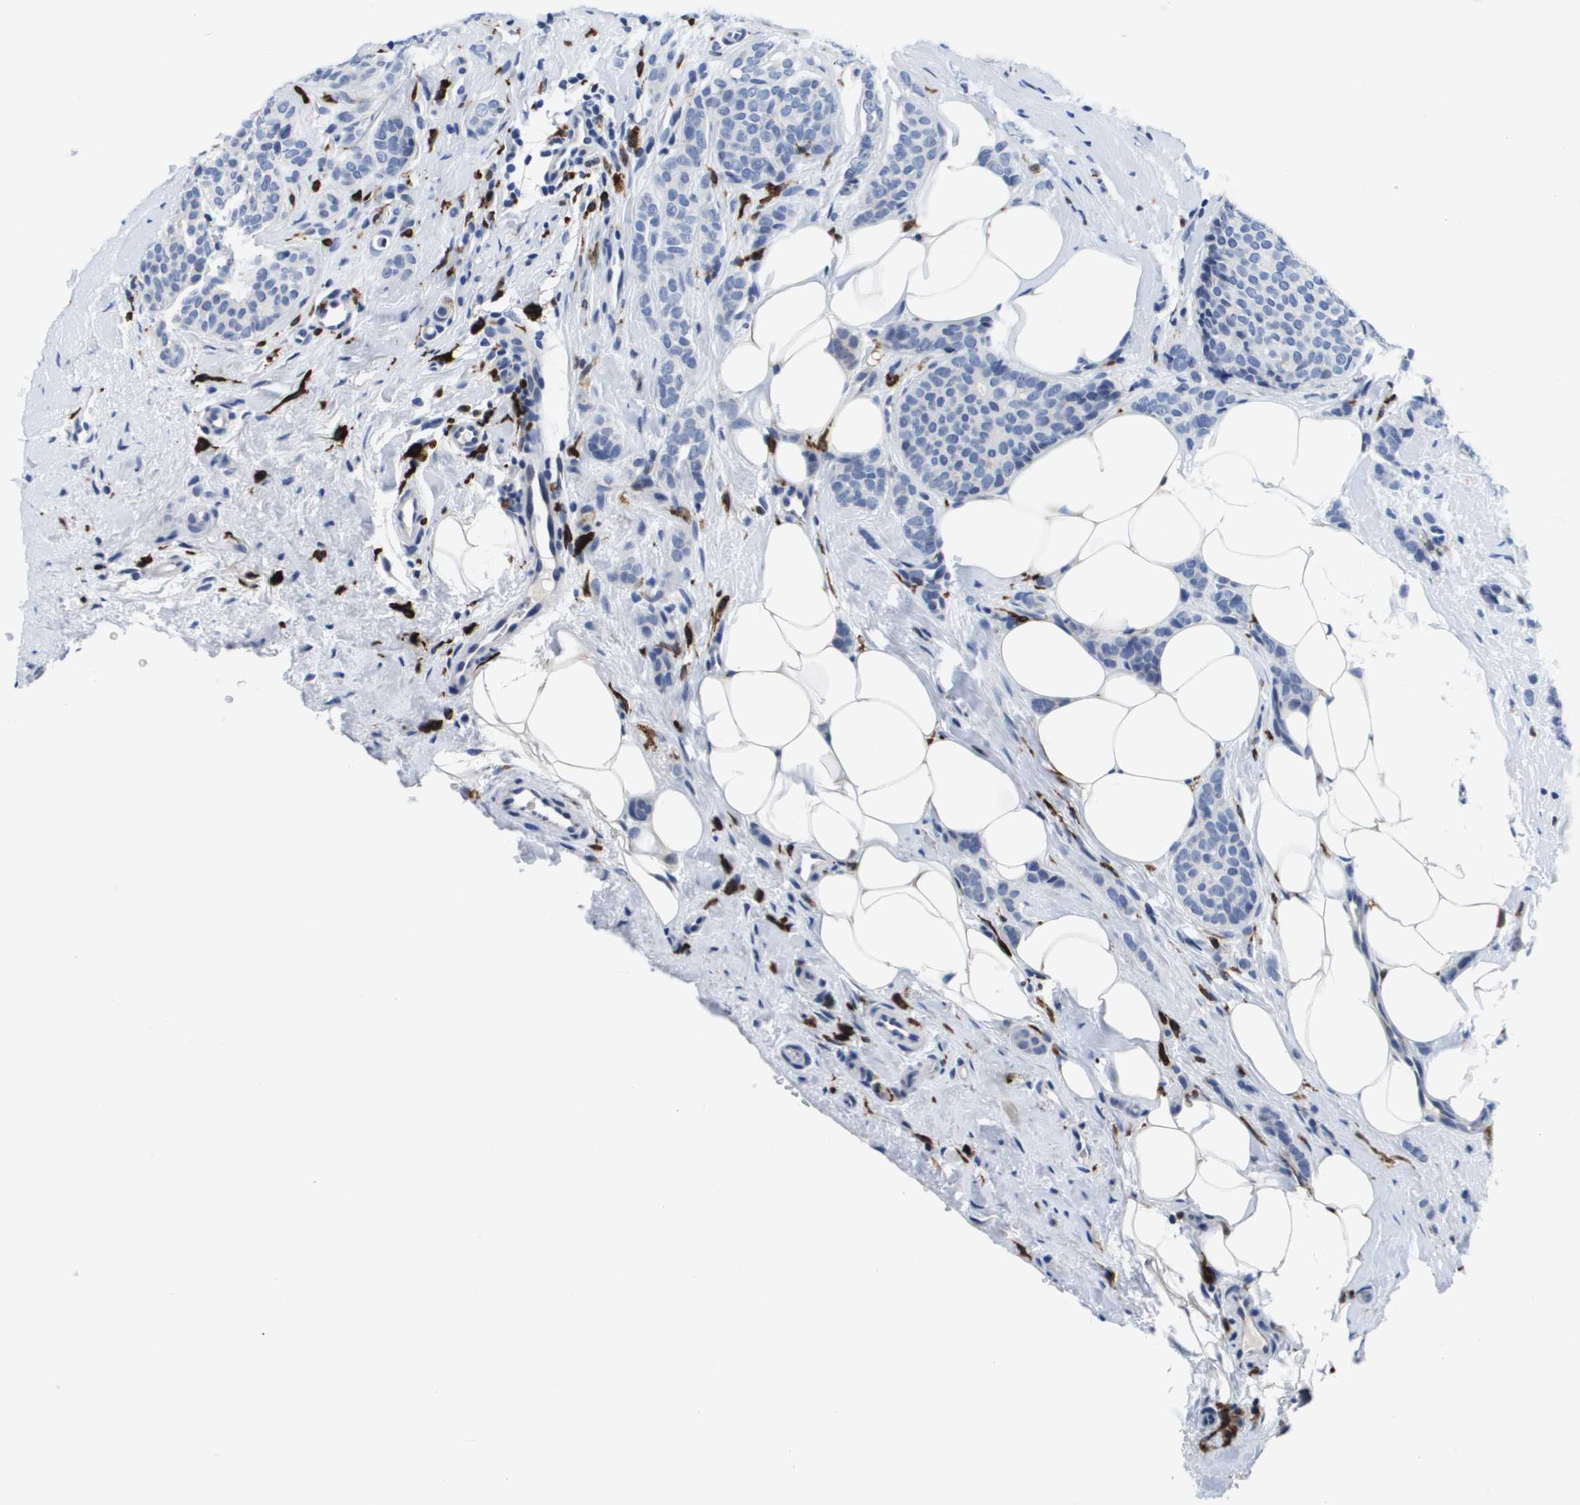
{"staining": {"intensity": "negative", "quantity": "none", "location": "none"}, "tissue": "breast cancer", "cell_type": "Tumor cells", "image_type": "cancer", "snomed": [{"axis": "morphology", "description": "Lobular carcinoma"}, {"axis": "topography", "description": "Skin"}, {"axis": "topography", "description": "Breast"}], "caption": "Breast cancer (lobular carcinoma) stained for a protein using immunohistochemistry reveals no expression tumor cells.", "gene": "HMOX1", "patient": {"sex": "female", "age": 46}}